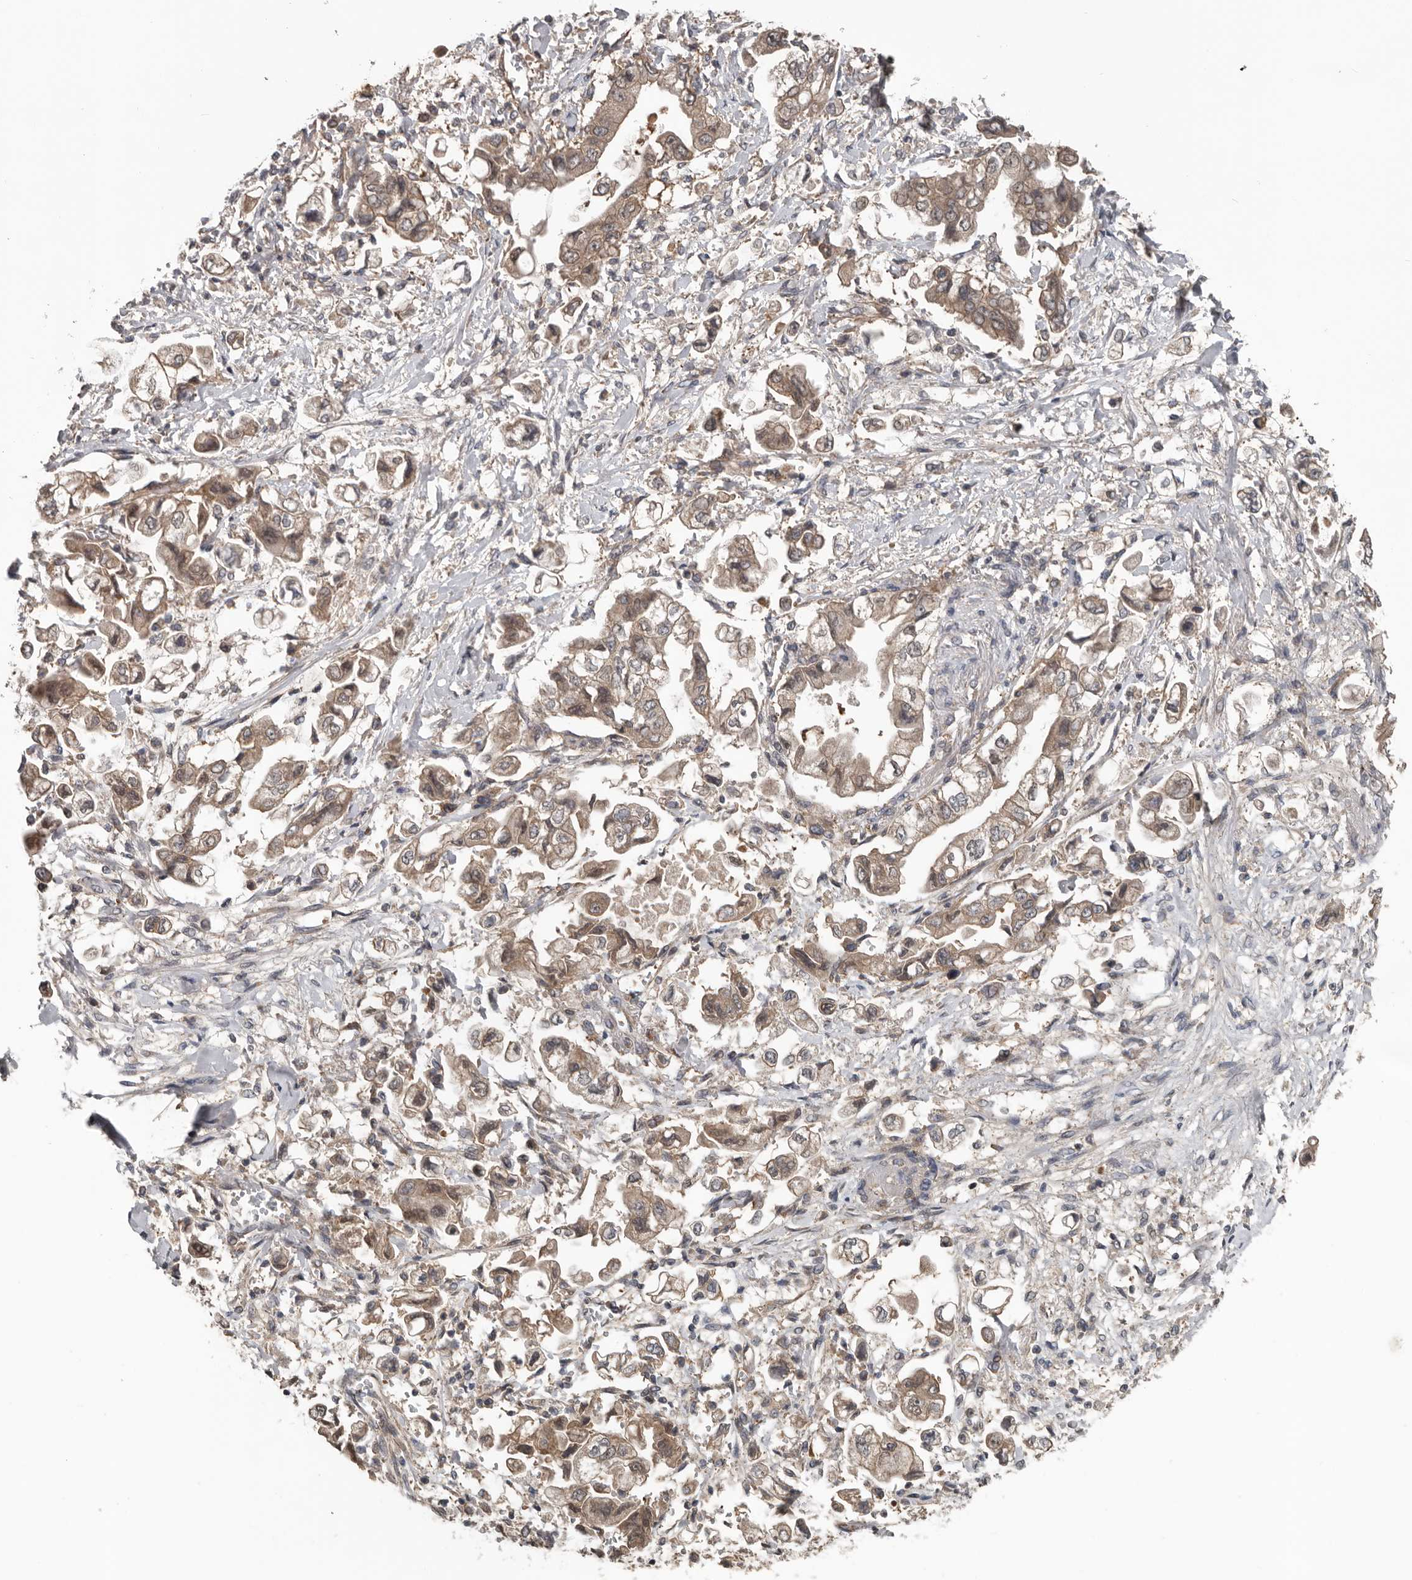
{"staining": {"intensity": "weak", "quantity": ">75%", "location": "cytoplasmic/membranous"}, "tissue": "stomach cancer", "cell_type": "Tumor cells", "image_type": "cancer", "snomed": [{"axis": "morphology", "description": "Adenocarcinoma, NOS"}, {"axis": "topography", "description": "Stomach"}], "caption": "Tumor cells demonstrate low levels of weak cytoplasmic/membranous positivity in approximately >75% of cells in human adenocarcinoma (stomach). (IHC, brightfield microscopy, high magnification).", "gene": "DNAJB4", "patient": {"sex": "male", "age": 62}}